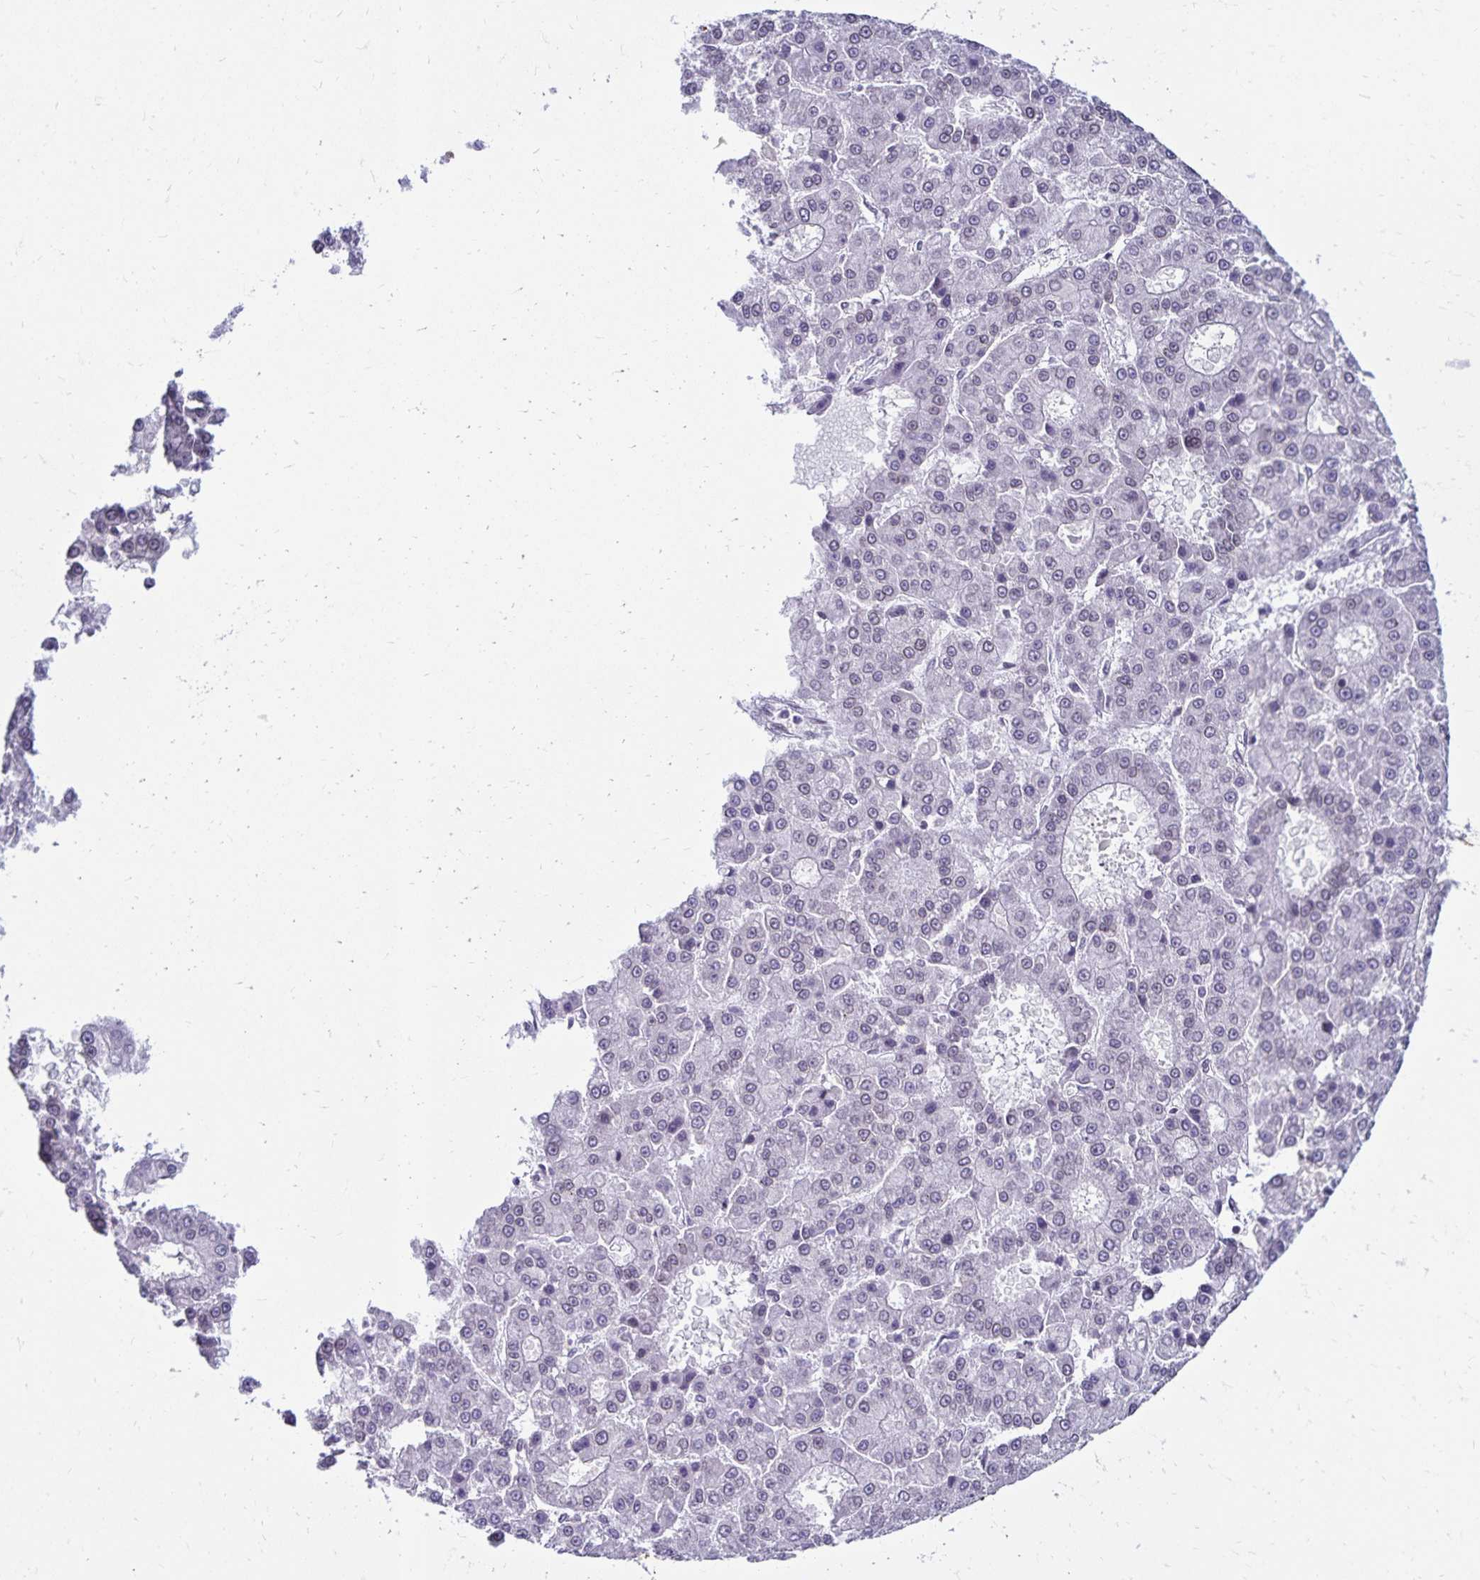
{"staining": {"intensity": "negative", "quantity": "none", "location": "none"}, "tissue": "liver cancer", "cell_type": "Tumor cells", "image_type": "cancer", "snomed": [{"axis": "morphology", "description": "Carcinoma, Hepatocellular, NOS"}, {"axis": "topography", "description": "Liver"}], "caption": "This is a histopathology image of immunohistochemistry staining of hepatocellular carcinoma (liver), which shows no staining in tumor cells.", "gene": "FAM166C", "patient": {"sex": "male", "age": 70}}